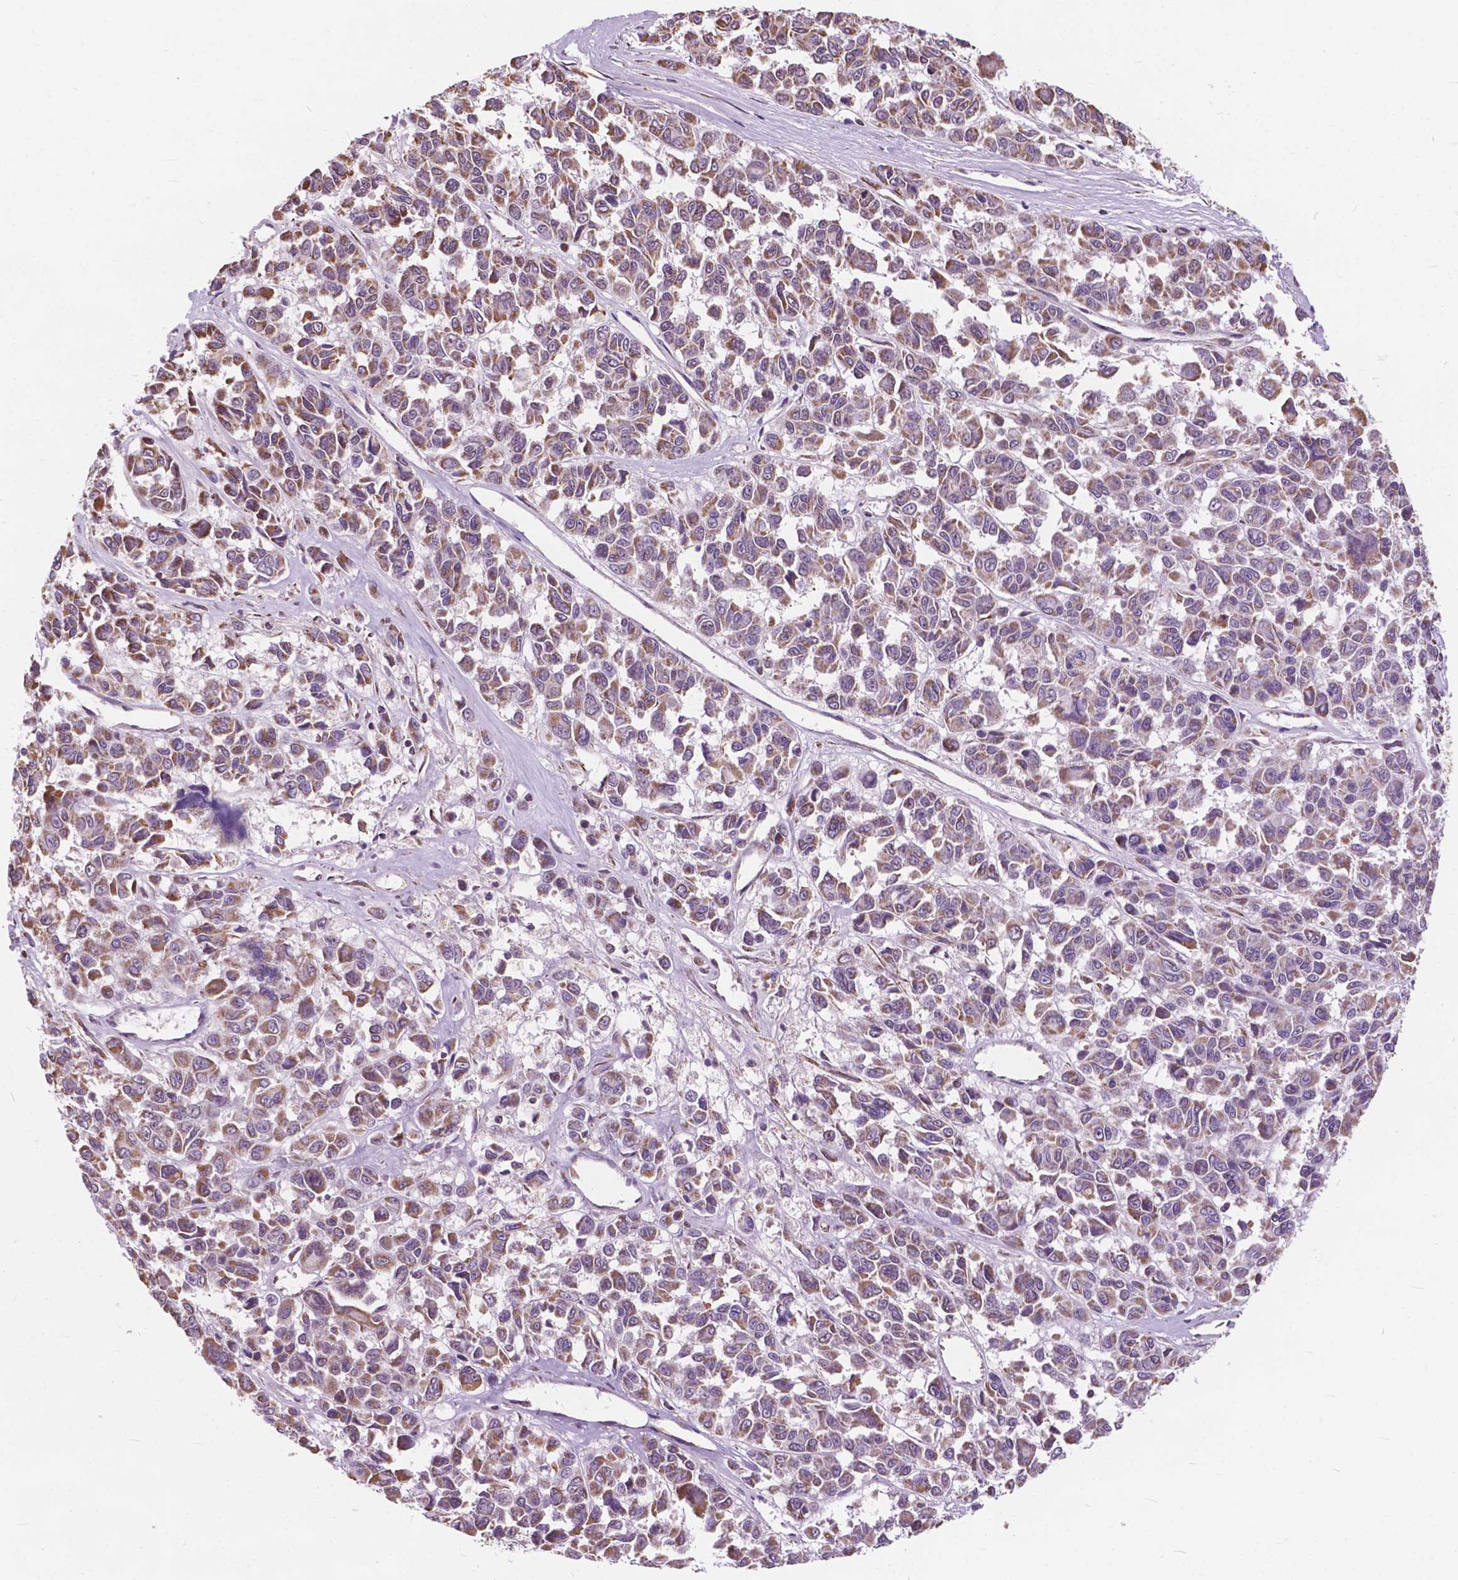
{"staining": {"intensity": "weak", "quantity": ">75%", "location": "cytoplasmic/membranous"}, "tissue": "melanoma", "cell_type": "Tumor cells", "image_type": "cancer", "snomed": [{"axis": "morphology", "description": "Malignant melanoma, NOS"}, {"axis": "topography", "description": "Skin"}], "caption": "DAB (3,3'-diaminobenzidine) immunohistochemical staining of human malignant melanoma shows weak cytoplasmic/membranous protein positivity in about >75% of tumor cells. (Stains: DAB (3,3'-diaminobenzidine) in brown, nuclei in blue, Microscopy: brightfield microscopy at high magnification).", "gene": "SCOC", "patient": {"sex": "female", "age": 66}}